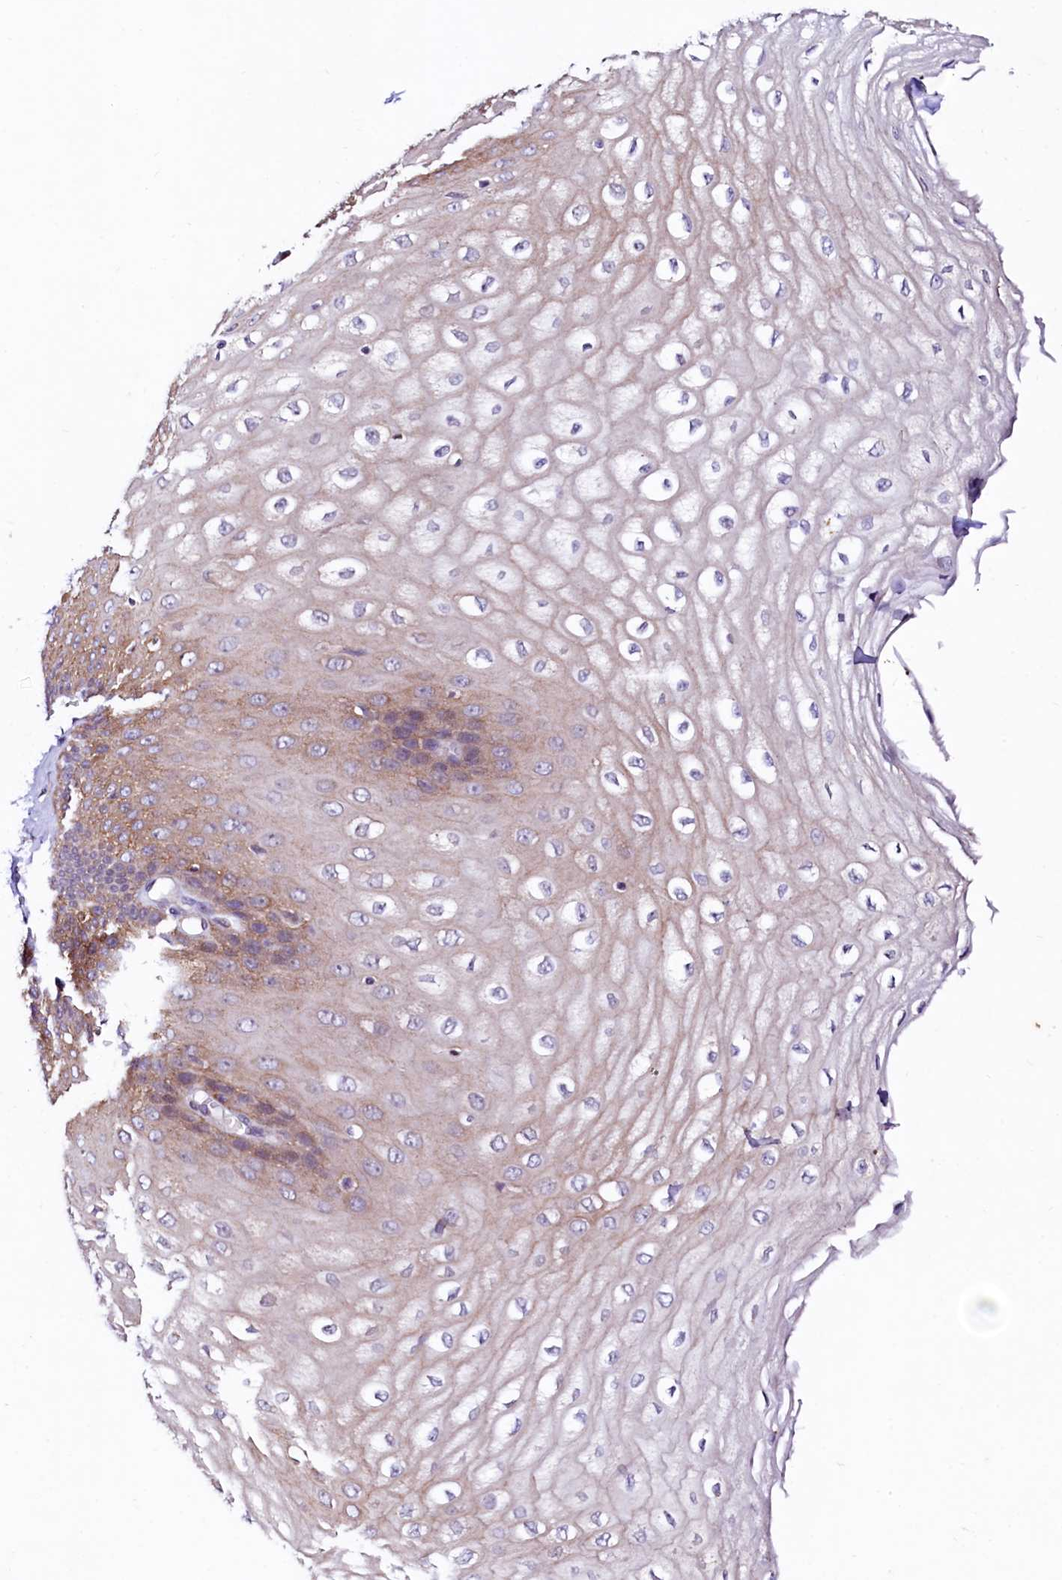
{"staining": {"intensity": "moderate", "quantity": ">75%", "location": "cytoplasmic/membranous"}, "tissue": "esophagus", "cell_type": "Squamous epithelial cells", "image_type": "normal", "snomed": [{"axis": "morphology", "description": "Normal tissue, NOS"}, {"axis": "topography", "description": "Esophagus"}], "caption": "Immunohistochemistry of benign esophagus exhibits medium levels of moderate cytoplasmic/membranous positivity in approximately >75% of squamous epithelial cells.", "gene": "GPR176", "patient": {"sex": "male", "age": 60}}